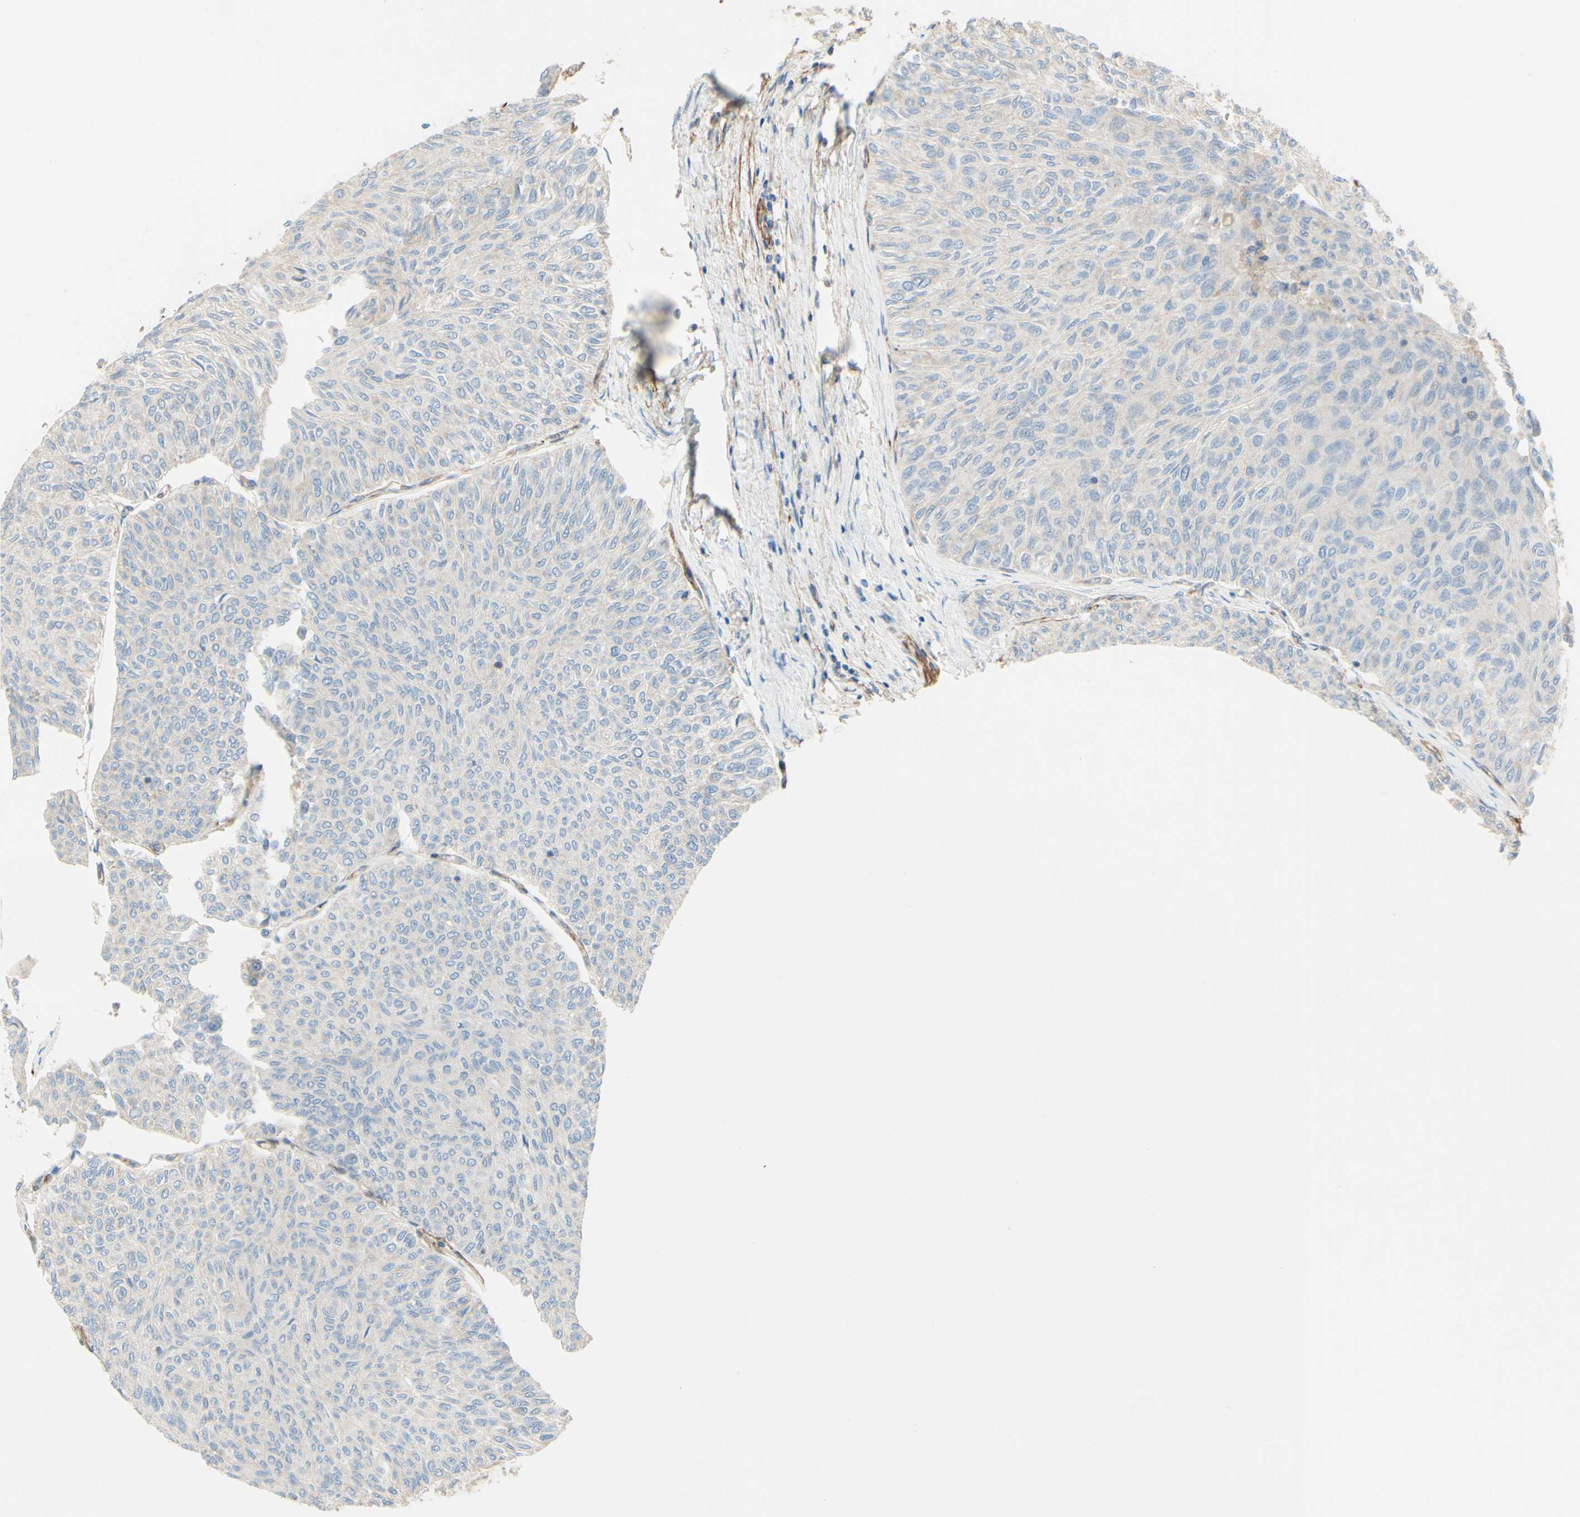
{"staining": {"intensity": "negative", "quantity": "none", "location": "none"}, "tissue": "urothelial cancer", "cell_type": "Tumor cells", "image_type": "cancer", "snomed": [{"axis": "morphology", "description": "Urothelial carcinoma, Low grade"}, {"axis": "topography", "description": "Urinary bladder"}], "caption": "Tumor cells are negative for brown protein staining in urothelial carcinoma (low-grade). (DAB (3,3'-diaminobenzidine) immunohistochemistry, high magnification).", "gene": "ENDOD1", "patient": {"sex": "male", "age": 78}}